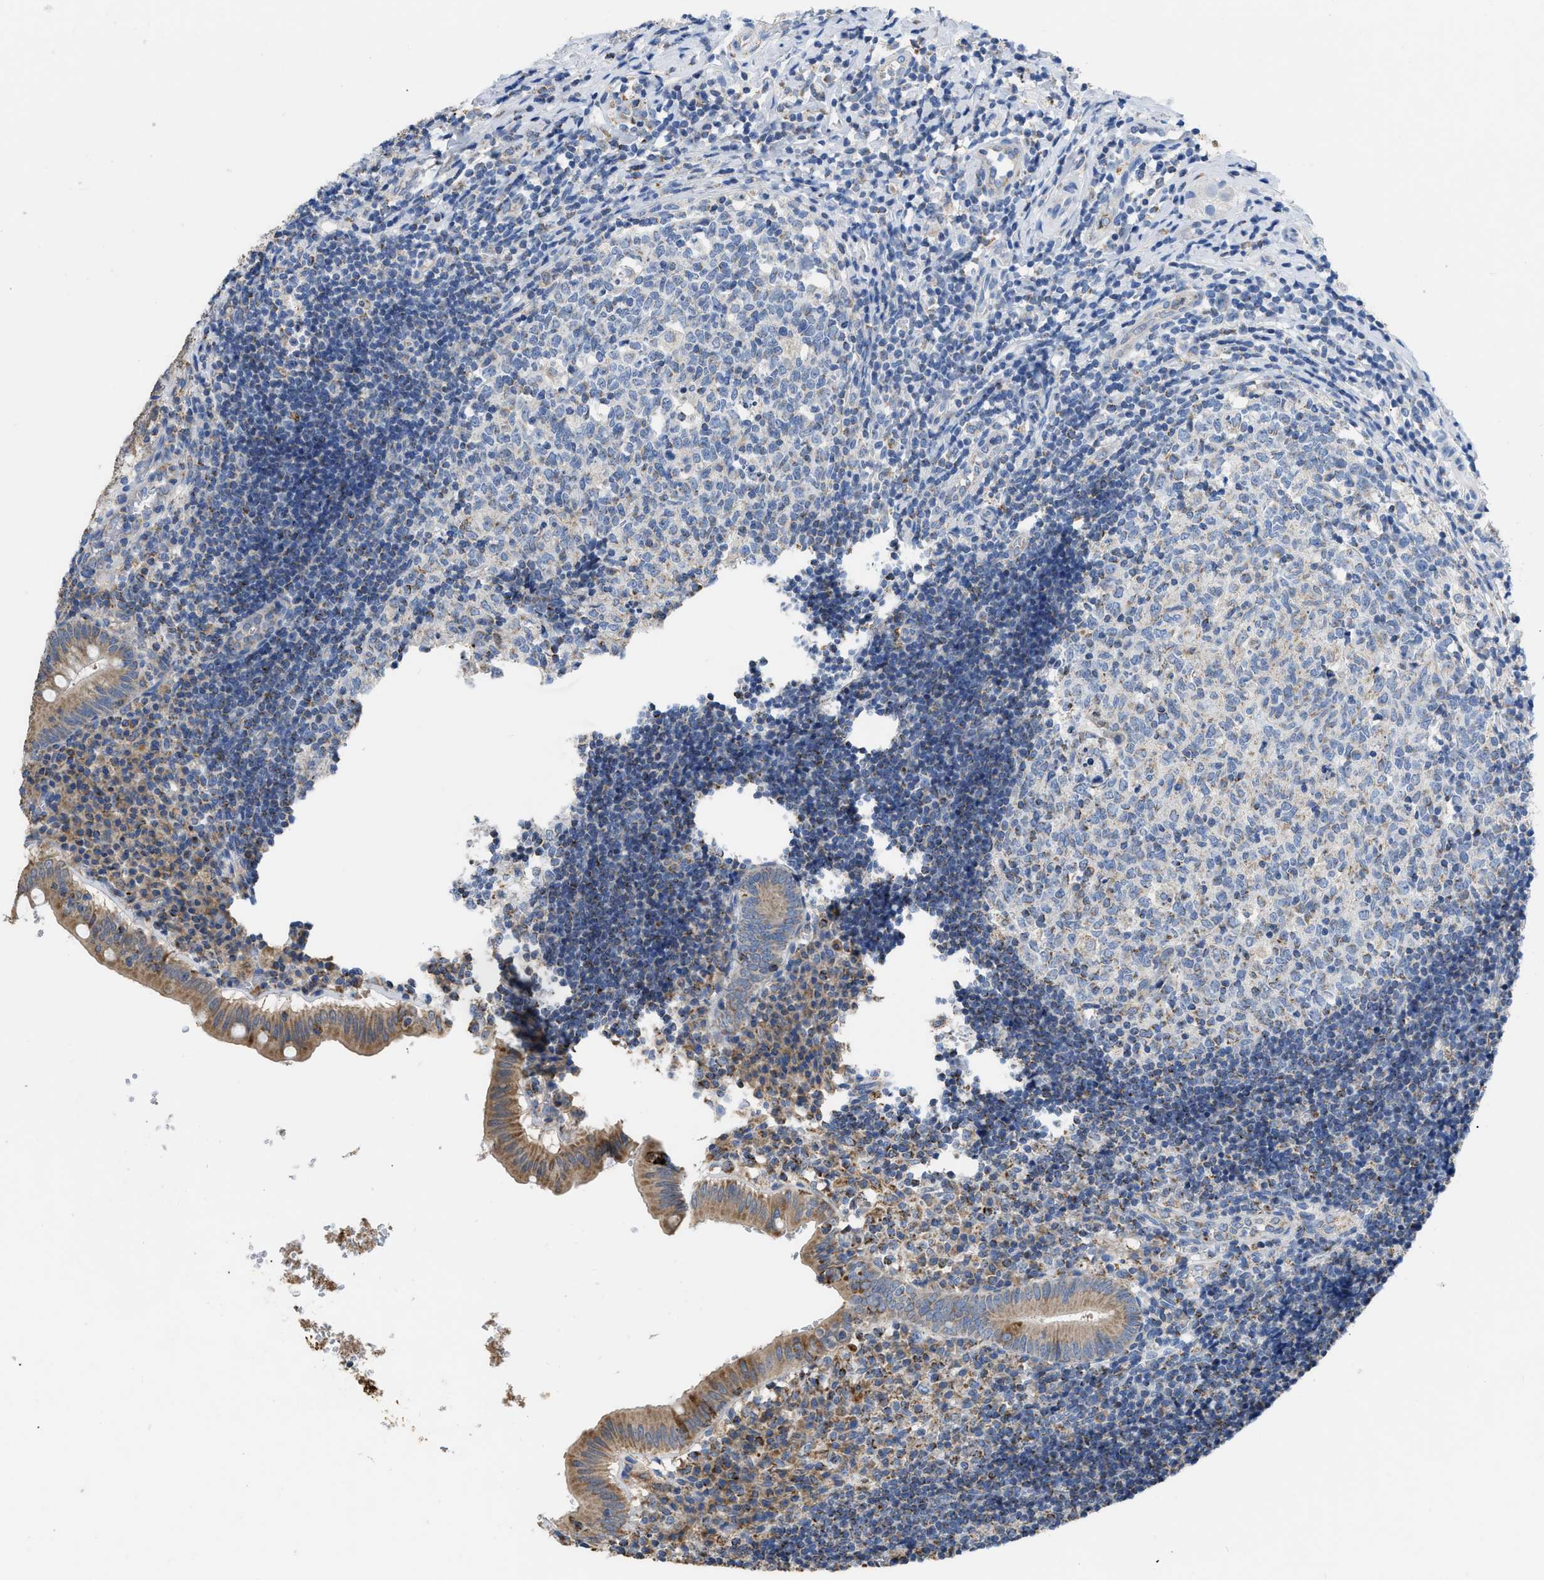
{"staining": {"intensity": "moderate", "quantity": ">75%", "location": "cytoplasmic/membranous"}, "tissue": "appendix", "cell_type": "Glandular cells", "image_type": "normal", "snomed": [{"axis": "morphology", "description": "Normal tissue, NOS"}, {"axis": "topography", "description": "Appendix"}], "caption": "Immunohistochemistry (IHC) (DAB) staining of unremarkable appendix demonstrates moderate cytoplasmic/membranous protein positivity in about >75% of glandular cells. Using DAB (3,3'-diaminobenzidine) (brown) and hematoxylin (blue) stains, captured at high magnification using brightfield microscopy.", "gene": "AK2", "patient": {"sex": "male", "age": 8}}